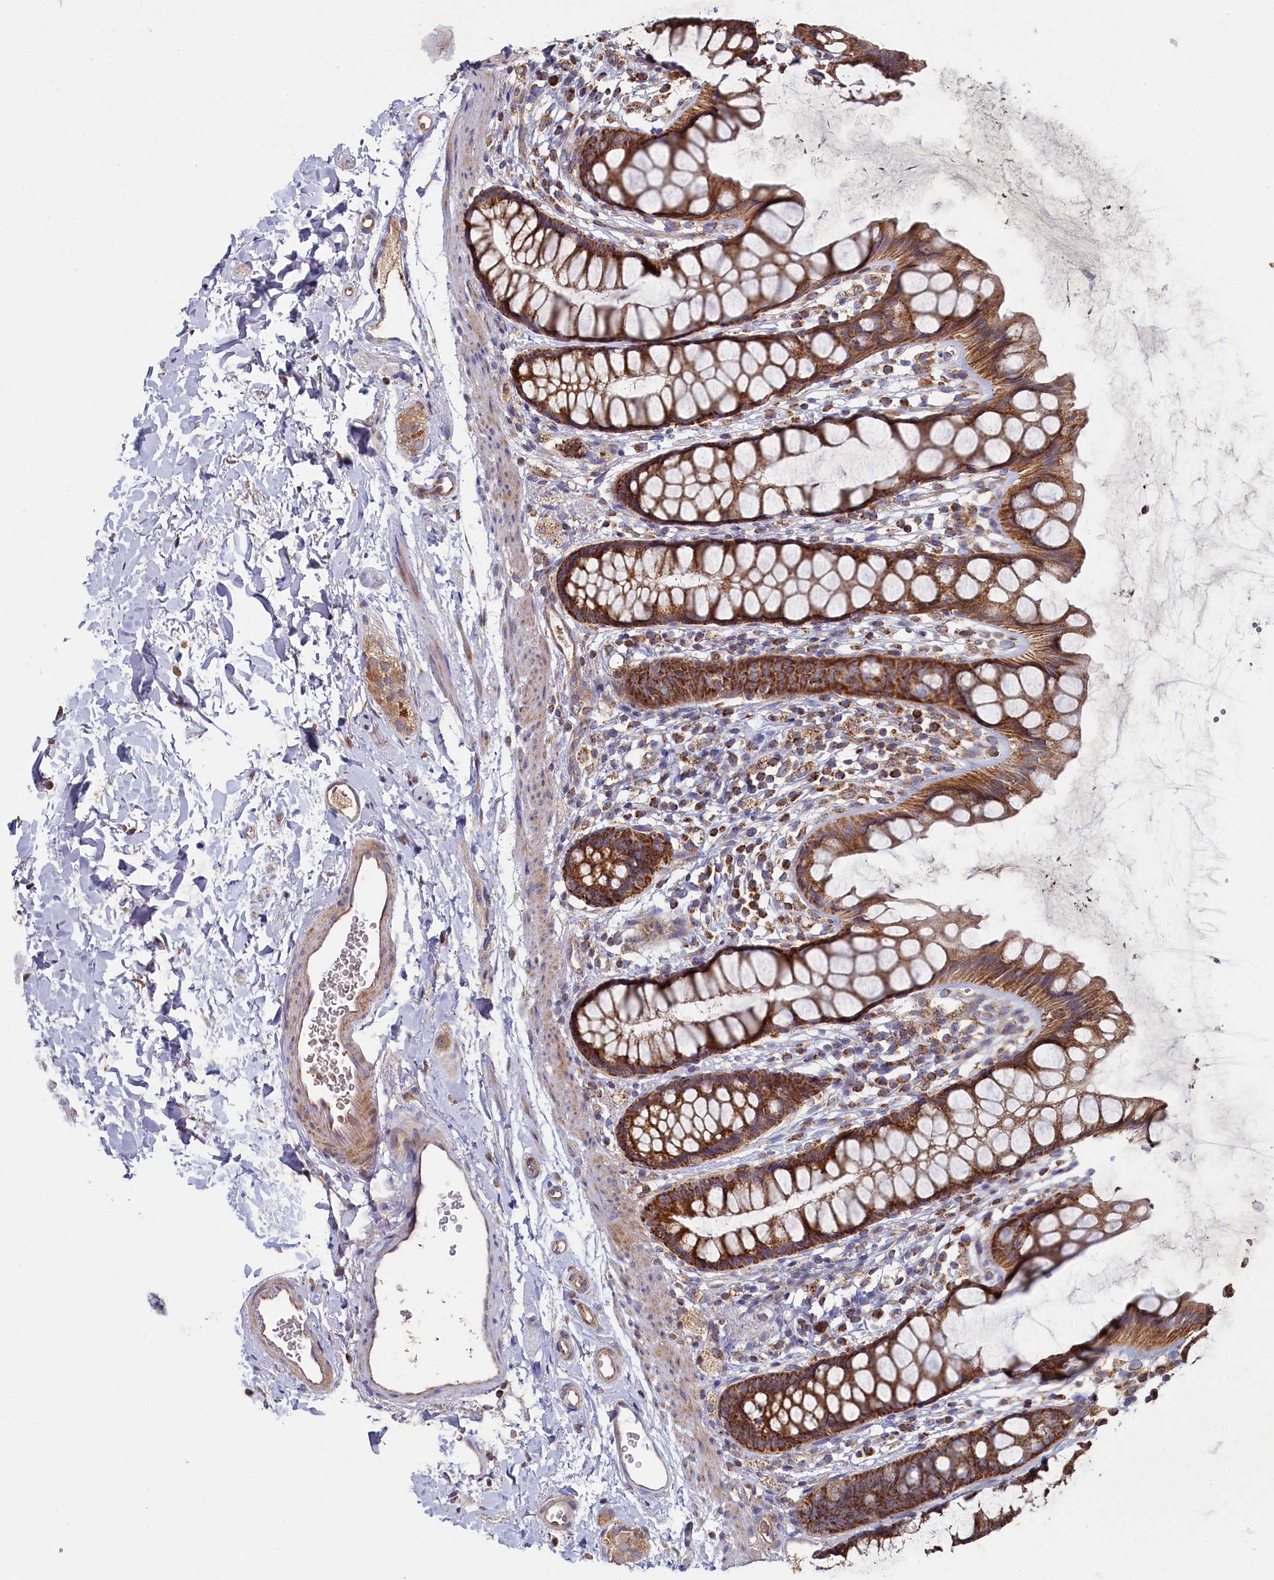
{"staining": {"intensity": "strong", "quantity": ">75%", "location": "cytoplasmic/membranous"}, "tissue": "rectum", "cell_type": "Glandular cells", "image_type": "normal", "snomed": [{"axis": "morphology", "description": "Normal tissue, NOS"}, {"axis": "topography", "description": "Rectum"}], "caption": "Immunohistochemistry (IHC) (DAB) staining of unremarkable rectum demonstrates strong cytoplasmic/membranous protein positivity in about >75% of glandular cells. (DAB (3,3'-diaminobenzidine) IHC, brown staining for protein, blue staining for nuclei).", "gene": "HAUS2", "patient": {"sex": "female", "age": 65}}